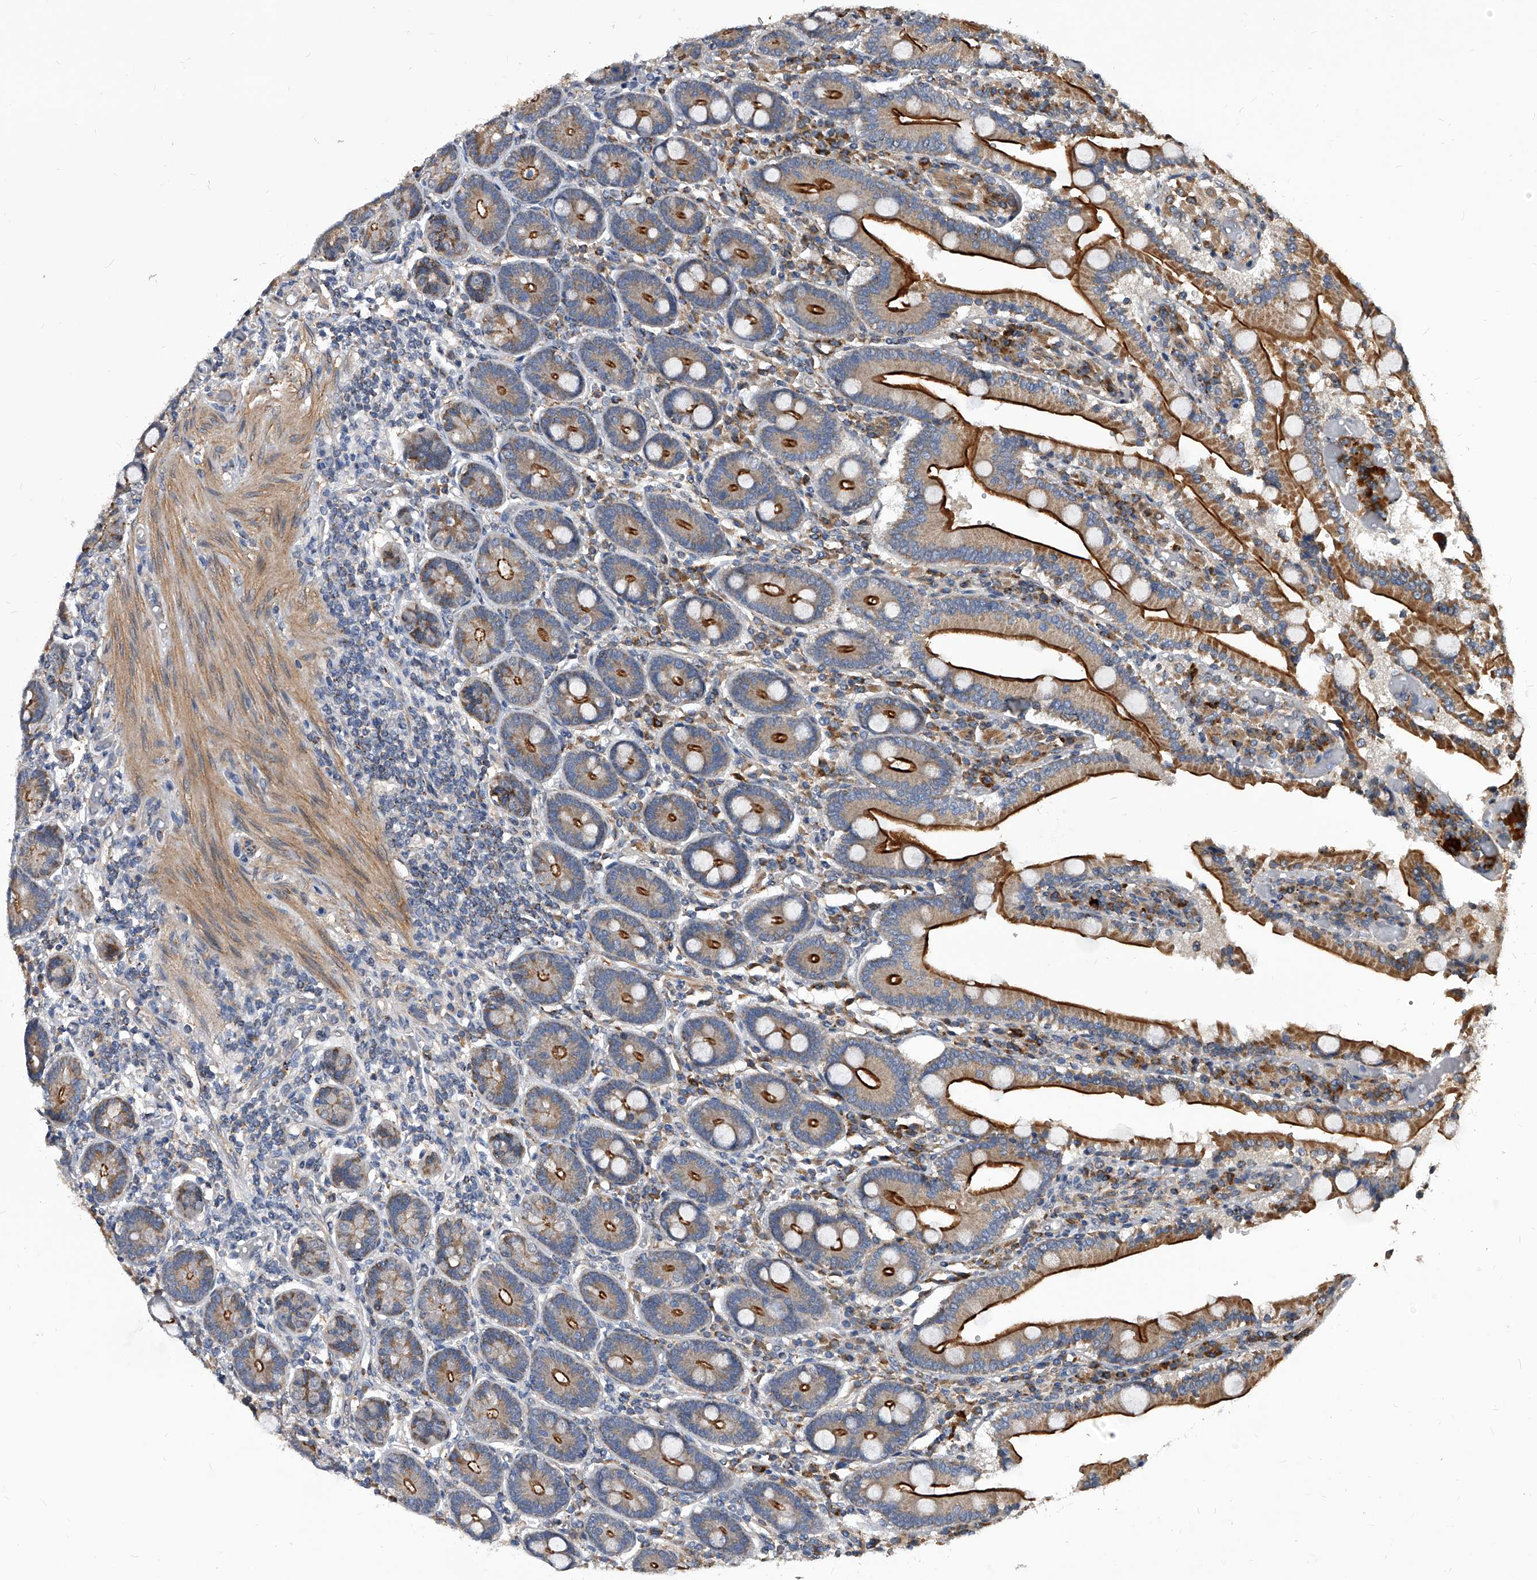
{"staining": {"intensity": "strong", "quantity": ">75%", "location": "cytoplasmic/membranous"}, "tissue": "duodenum", "cell_type": "Glandular cells", "image_type": "normal", "snomed": [{"axis": "morphology", "description": "Normal tissue, NOS"}, {"axis": "topography", "description": "Duodenum"}], "caption": "The immunohistochemical stain shows strong cytoplasmic/membranous expression in glandular cells of benign duodenum. The protein of interest is stained brown, and the nuclei are stained in blue (DAB (3,3'-diaminobenzidine) IHC with brightfield microscopy, high magnification).", "gene": "SOBP", "patient": {"sex": "female", "age": 62}}